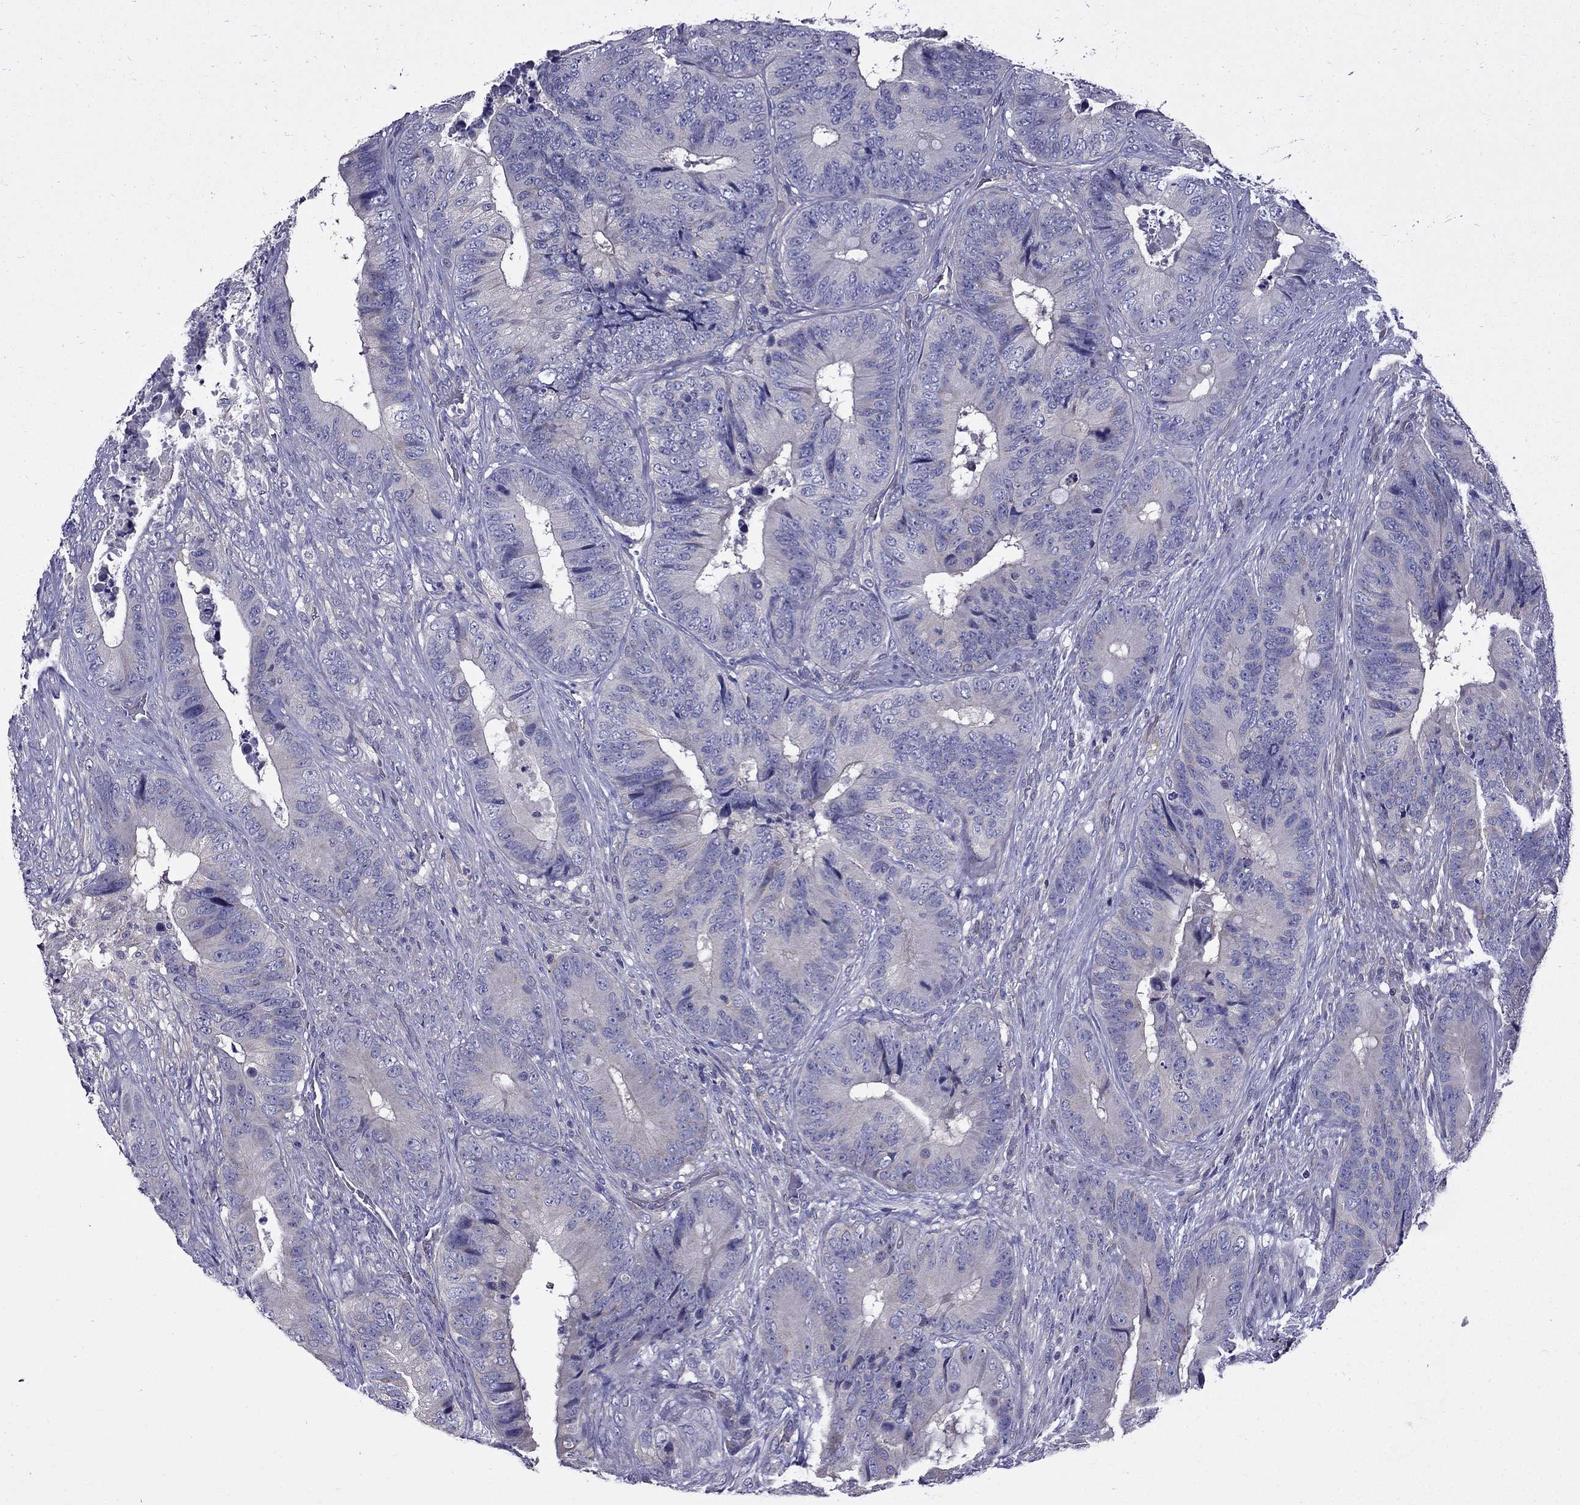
{"staining": {"intensity": "negative", "quantity": "none", "location": "none"}, "tissue": "colorectal cancer", "cell_type": "Tumor cells", "image_type": "cancer", "snomed": [{"axis": "morphology", "description": "Adenocarcinoma, NOS"}, {"axis": "topography", "description": "Colon"}], "caption": "Human colorectal adenocarcinoma stained for a protein using IHC exhibits no staining in tumor cells.", "gene": "AAK1", "patient": {"sex": "male", "age": 84}}